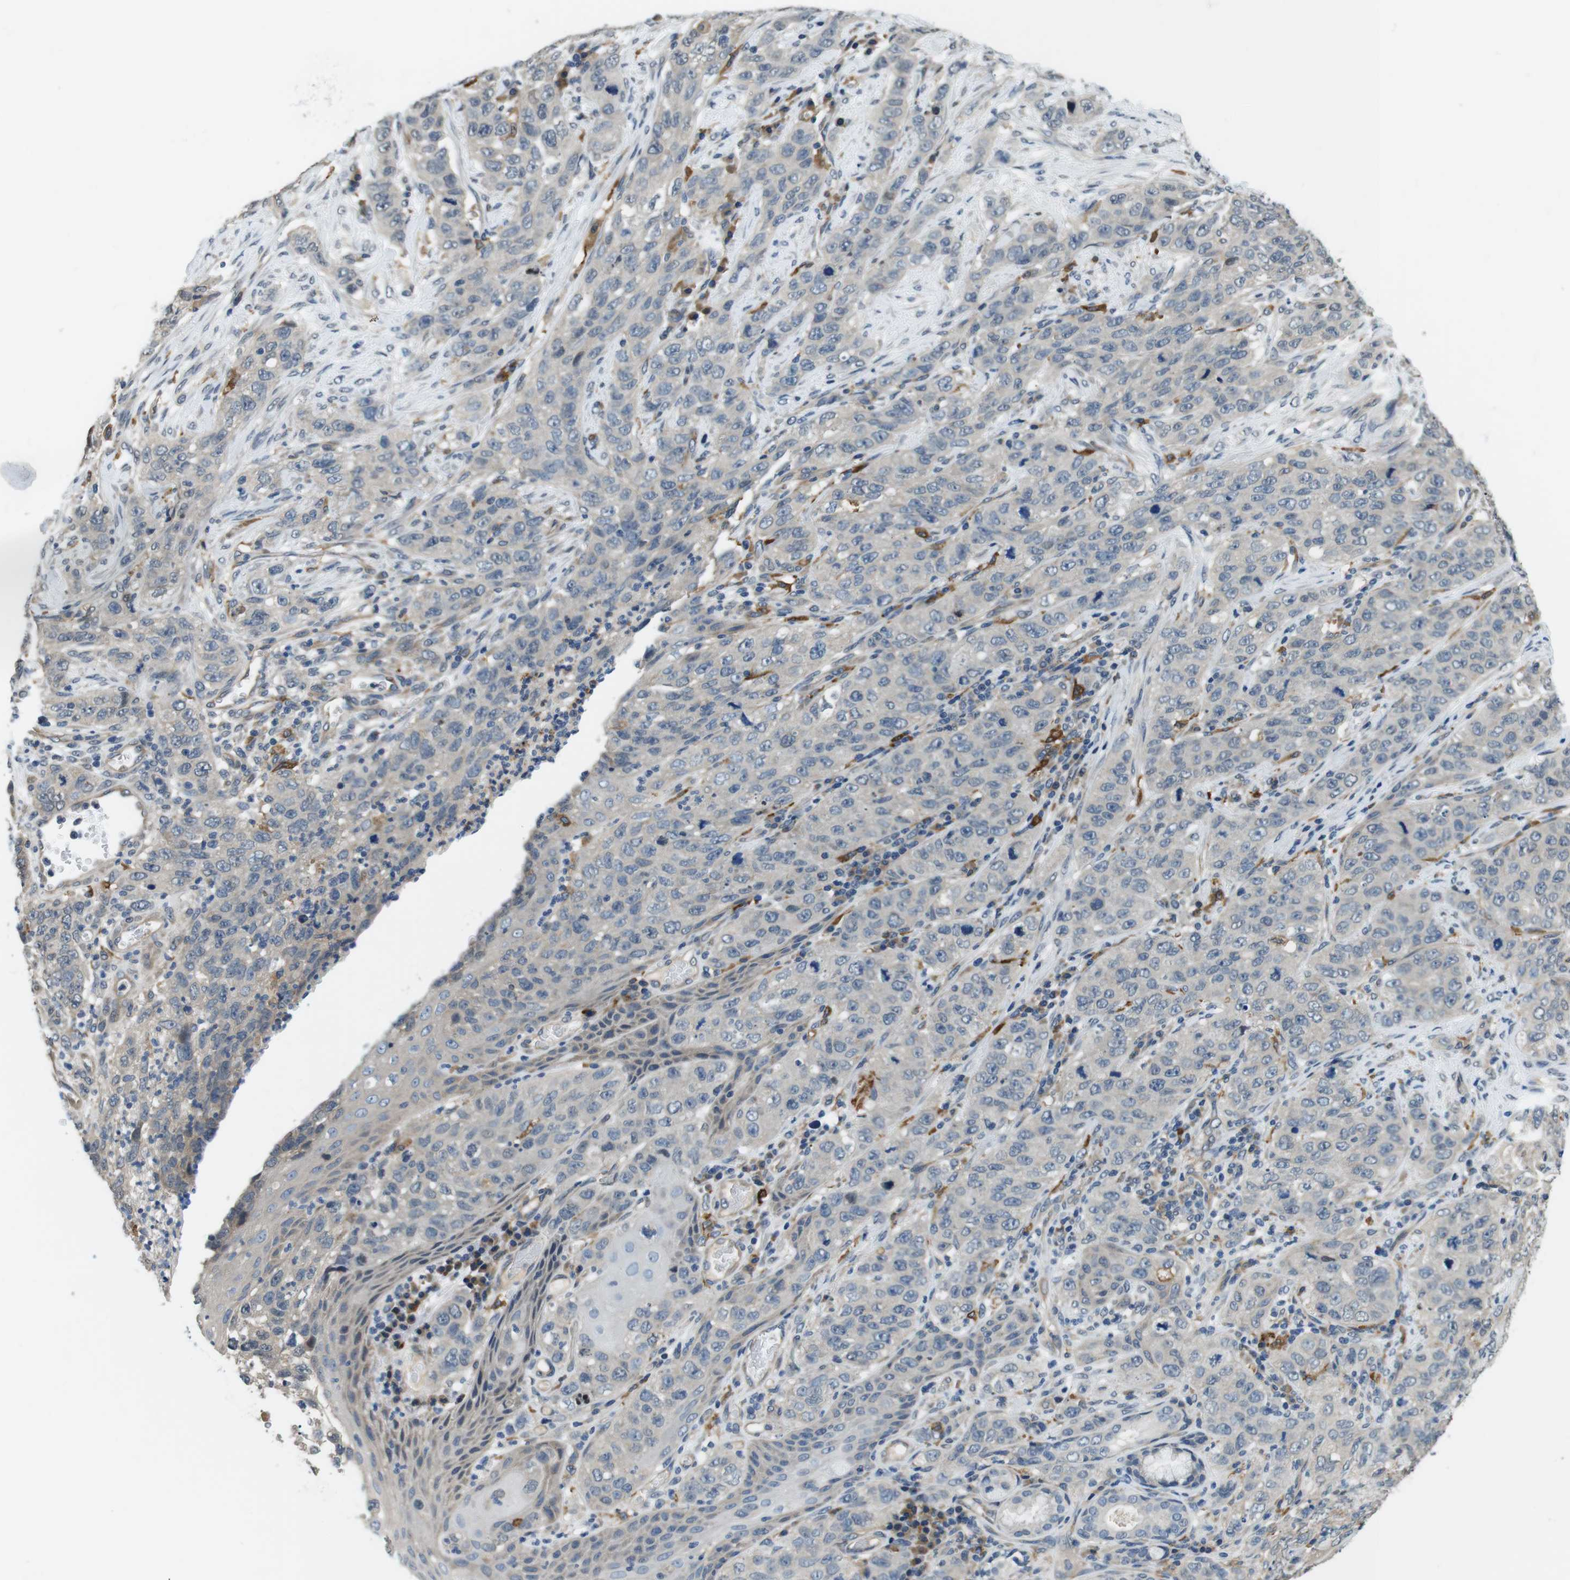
{"staining": {"intensity": "negative", "quantity": "none", "location": "none"}, "tissue": "stomach cancer", "cell_type": "Tumor cells", "image_type": "cancer", "snomed": [{"axis": "morphology", "description": "Adenocarcinoma, NOS"}, {"axis": "topography", "description": "Stomach"}], "caption": "A histopathology image of stomach cancer (adenocarcinoma) stained for a protein exhibits no brown staining in tumor cells.", "gene": "CD163L1", "patient": {"sex": "male", "age": 48}}